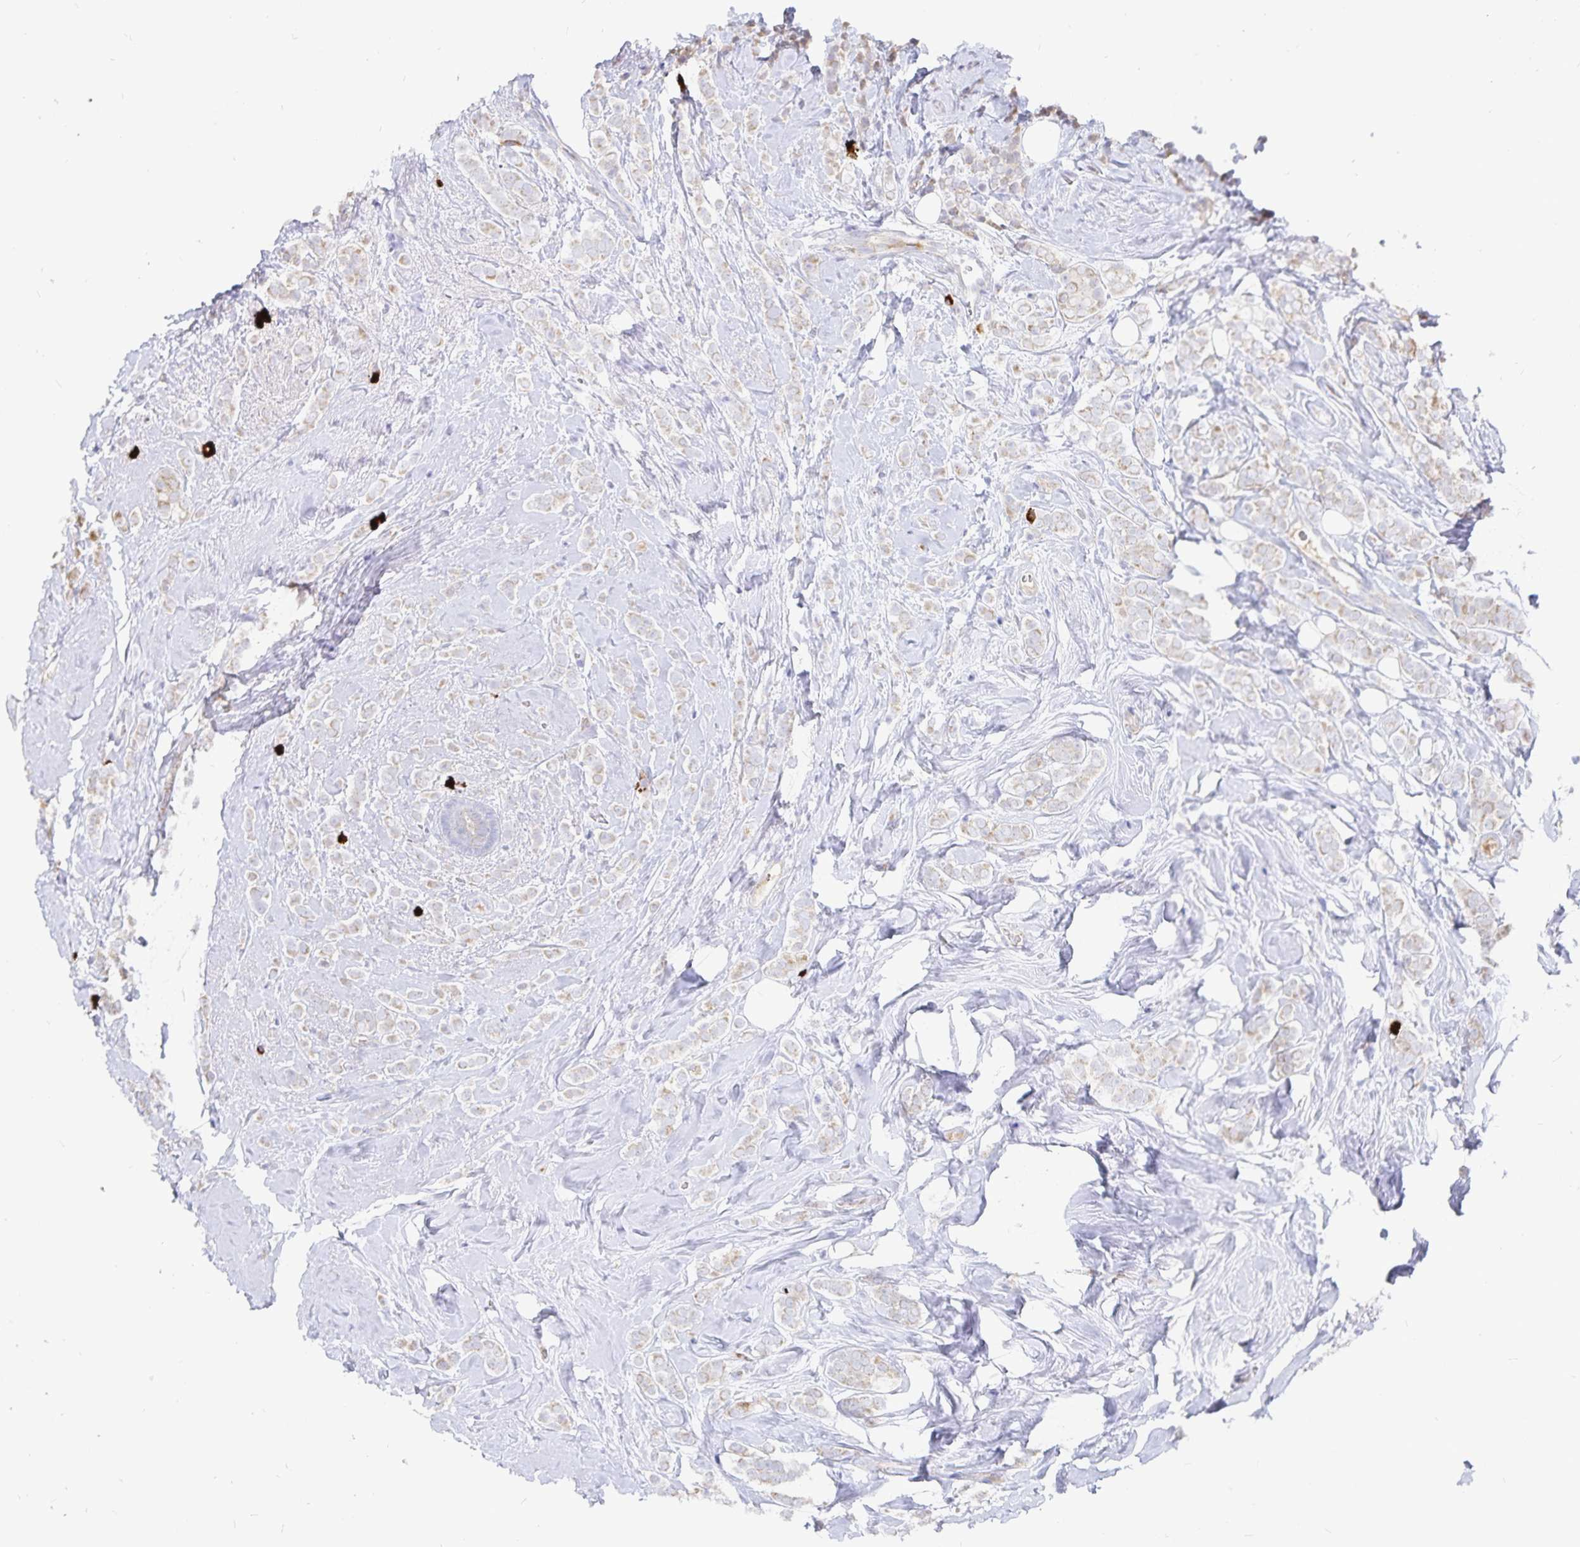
{"staining": {"intensity": "weak", "quantity": "<25%", "location": "cytoplasmic/membranous"}, "tissue": "breast cancer", "cell_type": "Tumor cells", "image_type": "cancer", "snomed": [{"axis": "morphology", "description": "Lobular carcinoma"}, {"axis": "topography", "description": "Breast"}], "caption": "This image is of breast lobular carcinoma stained with immunohistochemistry to label a protein in brown with the nuclei are counter-stained blue. There is no positivity in tumor cells.", "gene": "PKHD1", "patient": {"sex": "female", "age": 49}}